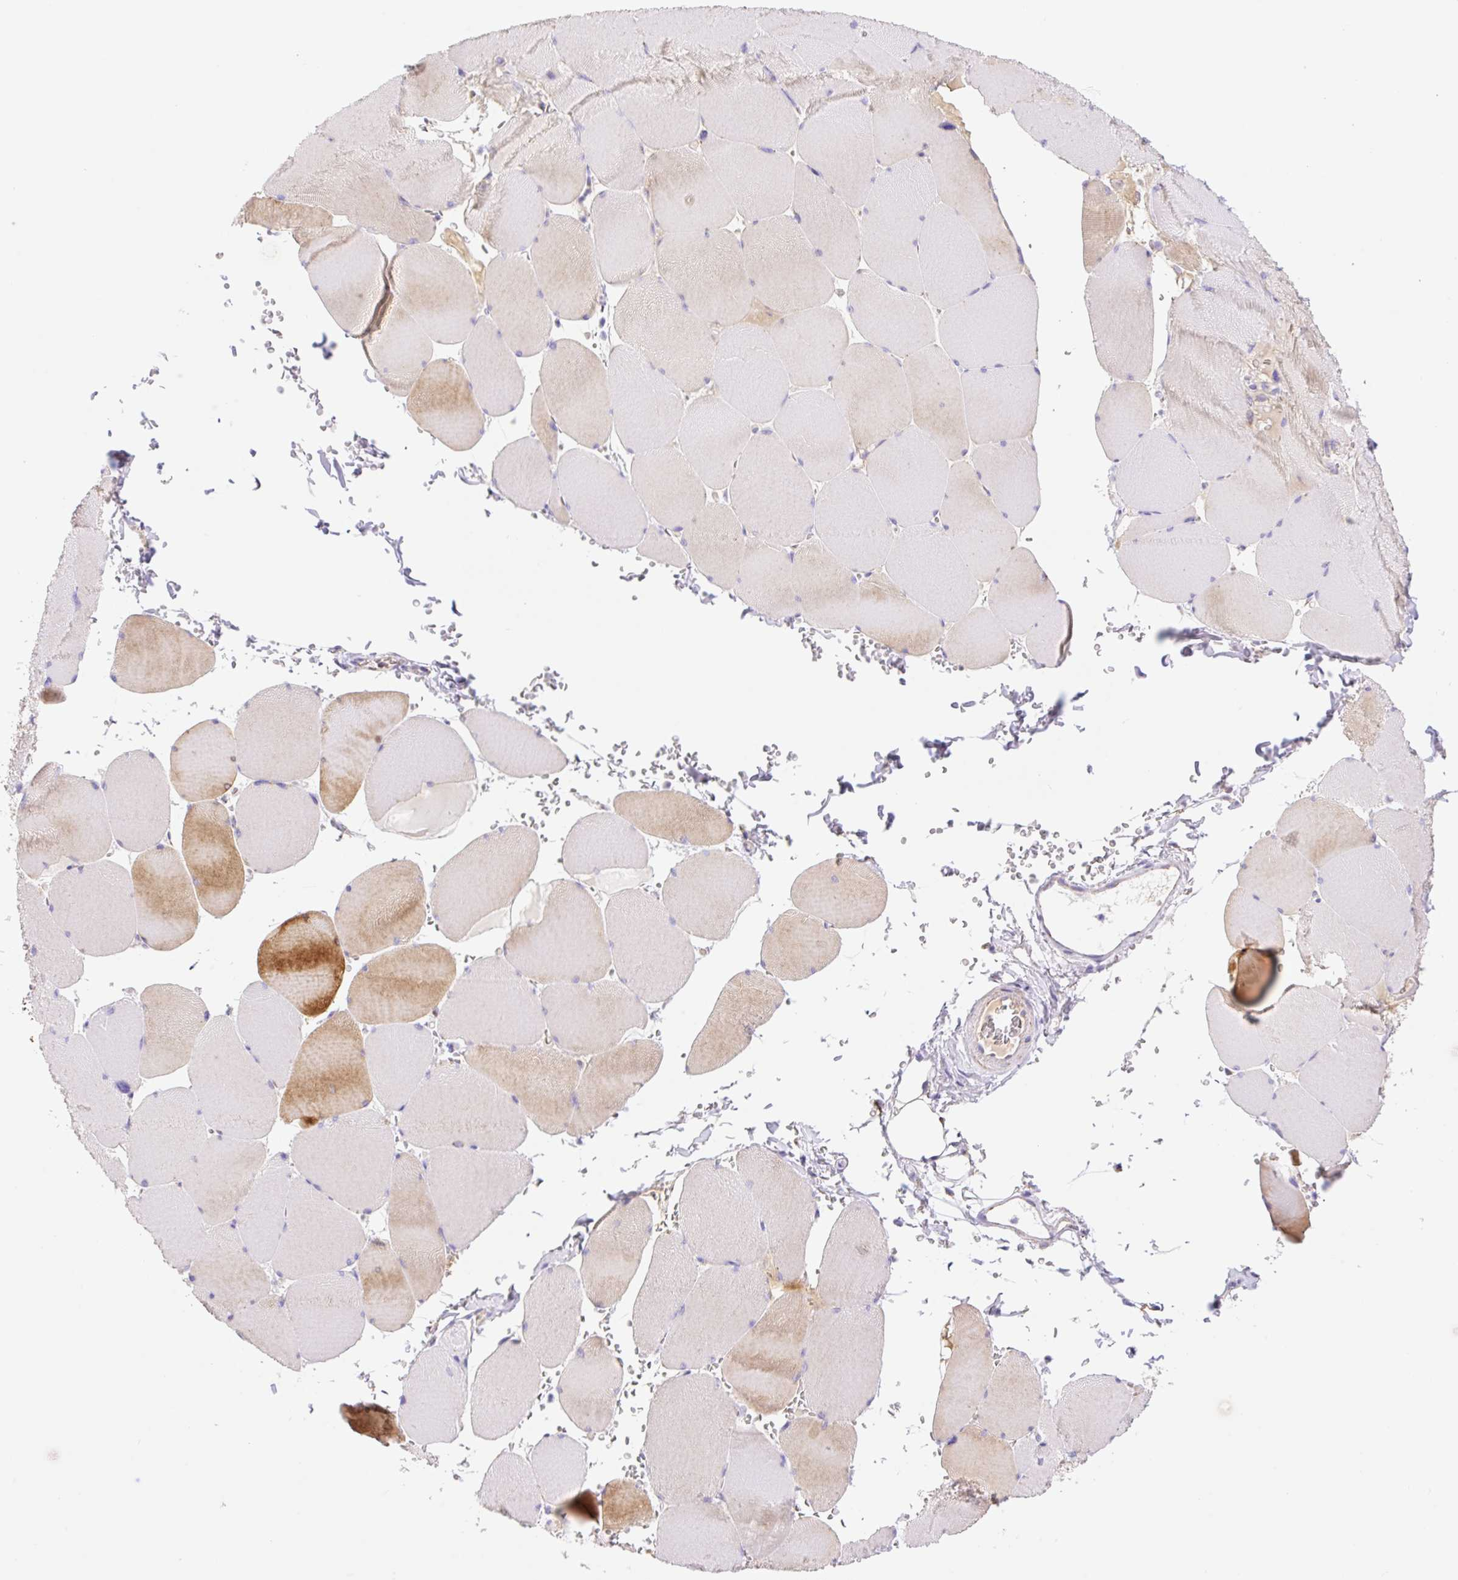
{"staining": {"intensity": "moderate", "quantity": "25%-75%", "location": "cytoplasmic/membranous"}, "tissue": "skeletal muscle", "cell_type": "Myocytes", "image_type": "normal", "snomed": [{"axis": "morphology", "description": "Normal tissue, NOS"}, {"axis": "topography", "description": "Skeletal muscle"}, {"axis": "topography", "description": "Head-Neck"}], "caption": "IHC of unremarkable human skeletal muscle exhibits medium levels of moderate cytoplasmic/membranous expression in approximately 25%-75% of myocytes.", "gene": "ETNK2", "patient": {"sex": "male", "age": 66}}